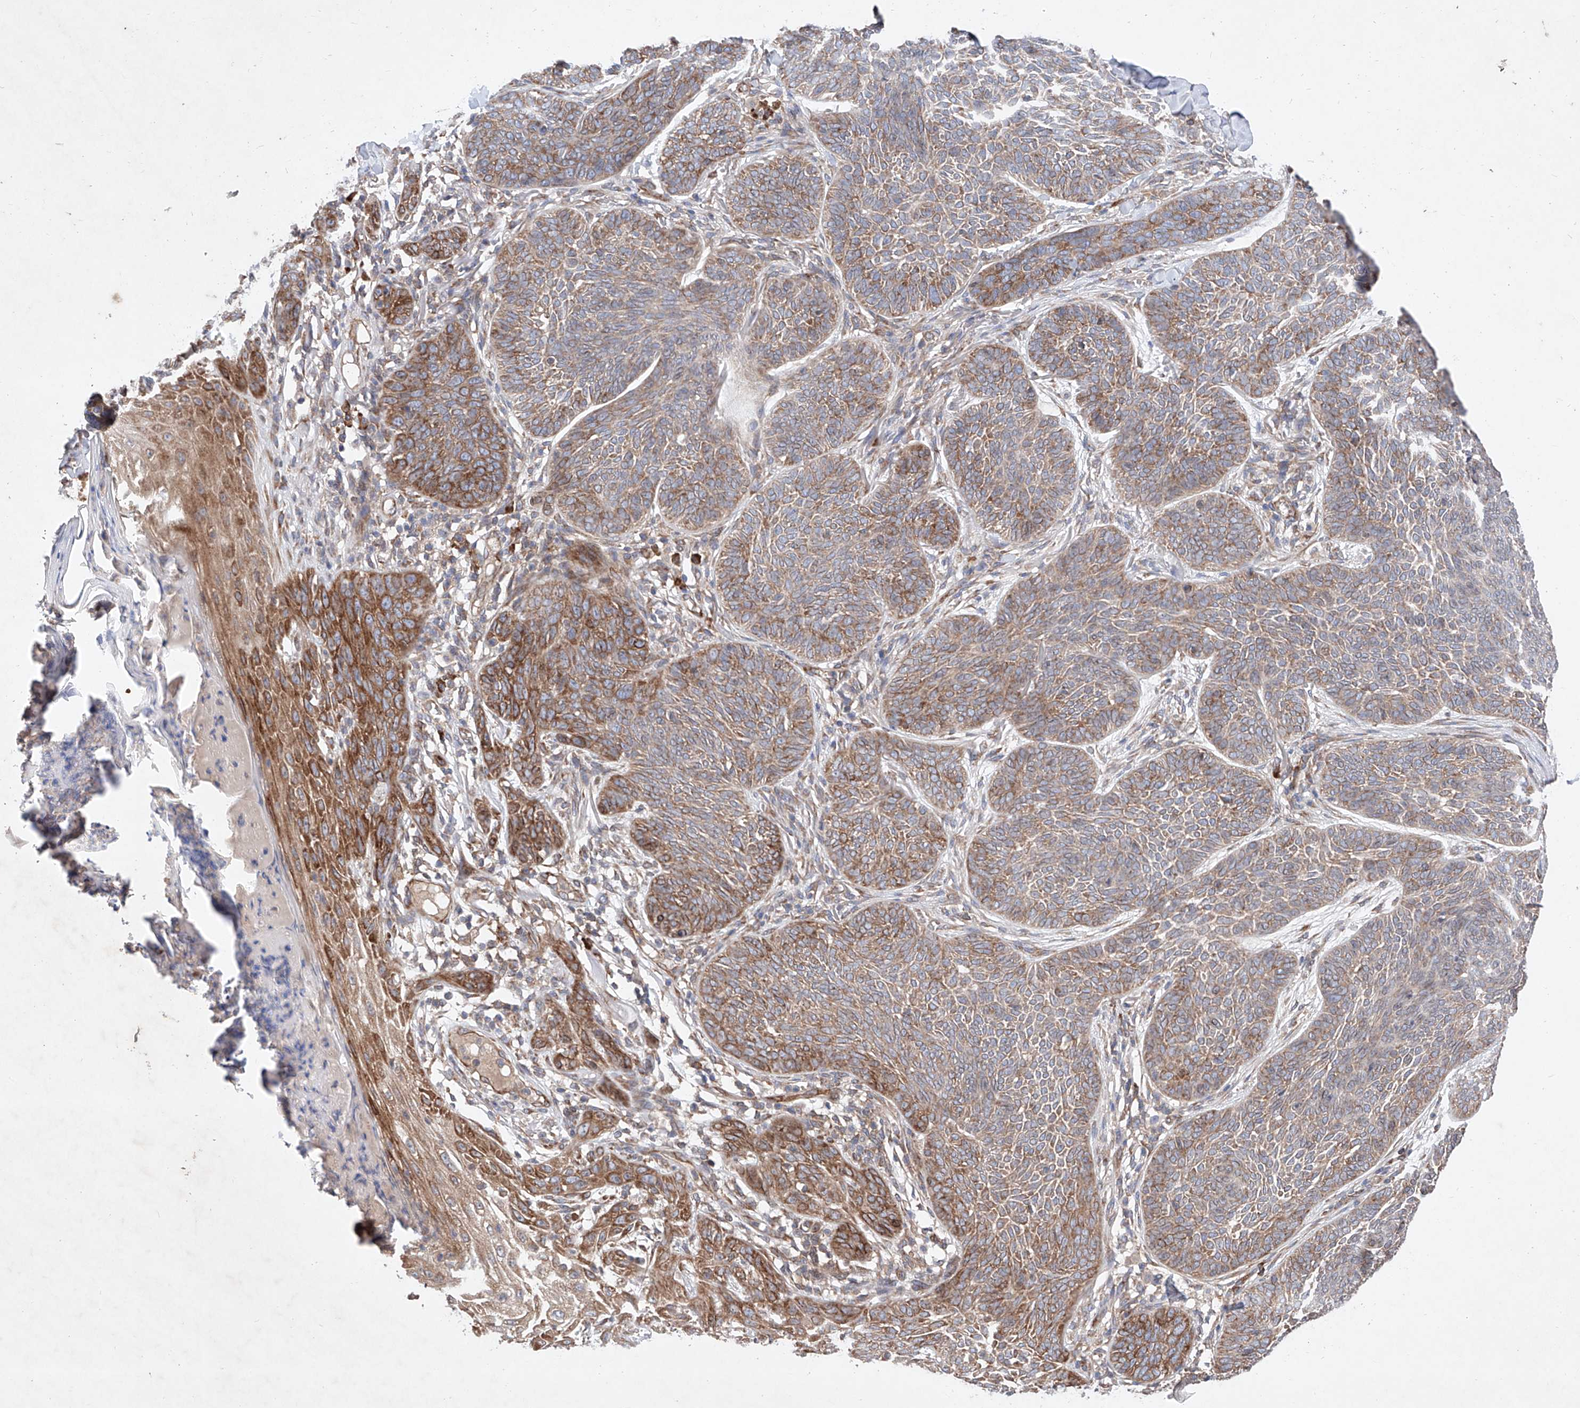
{"staining": {"intensity": "moderate", "quantity": ">75%", "location": "cytoplasmic/membranous"}, "tissue": "skin cancer", "cell_type": "Tumor cells", "image_type": "cancer", "snomed": [{"axis": "morphology", "description": "Basal cell carcinoma"}, {"axis": "topography", "description": "Skin"}], "caption": "Tumor cells show moderate cytoplasmic/membranous staining in approximately >75% of cells in basal cell carcinoma (skin).", "gene": "FASTK", "patient": {"sex": "male", "age": 85}}